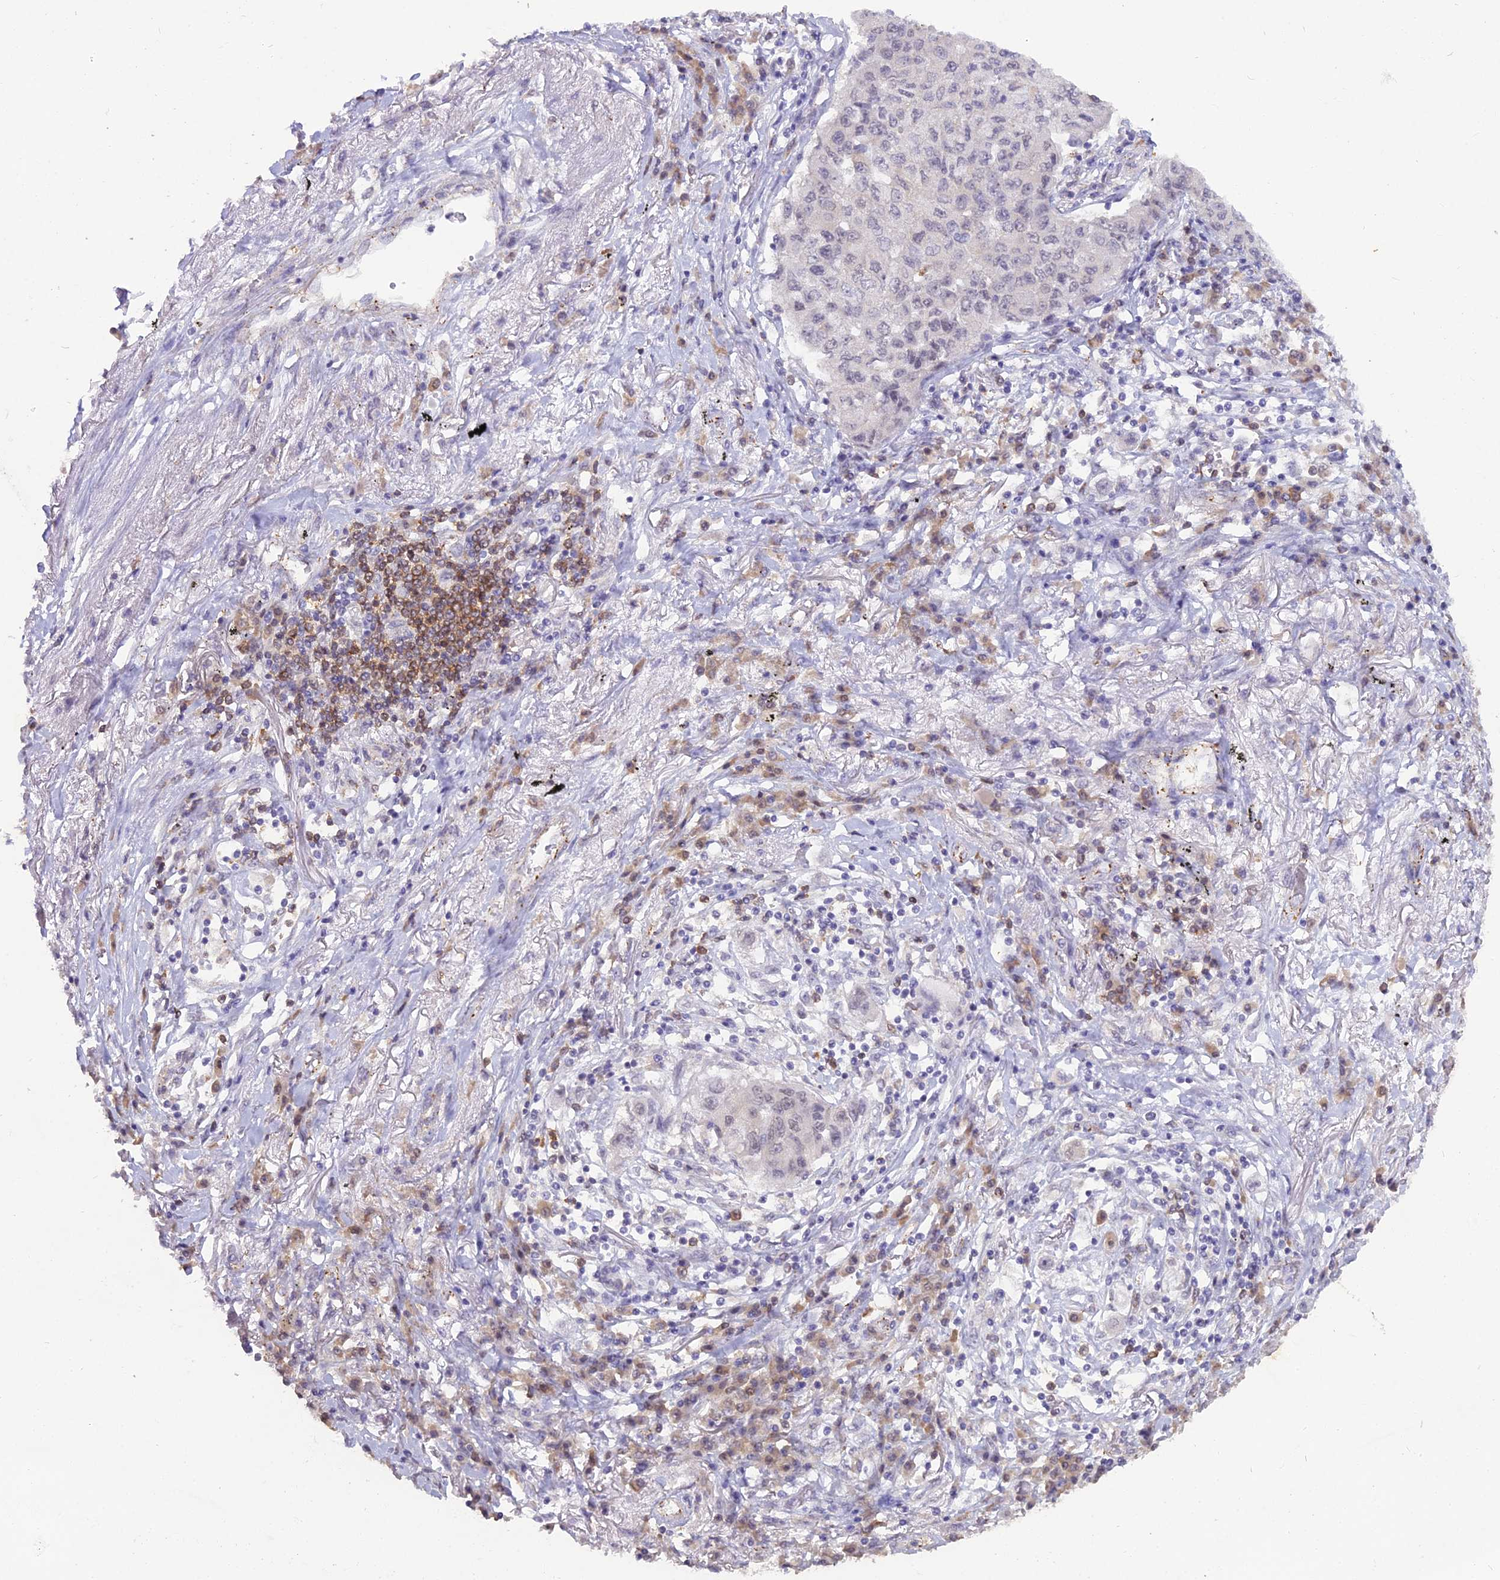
{"staining": {"intensity": "negative", "quantity": "none", "location": "none"}, "tissue": "lung cancer", "cell_type": "Tumor cells", "image_type": "cancer", "snomed": [{"axis": "morphology", "description": "Squamous cell carcinoma, NOS"}, {"axis": "topography", "description": "Lung"}], "caption": "A high-resolution image shows IHC staining of squamous cell carcinoma (lung), which demonstrates no significant staining in tumor cells.", "gene": "BLNK", "patient": {"sex": "male", "age": 74}}